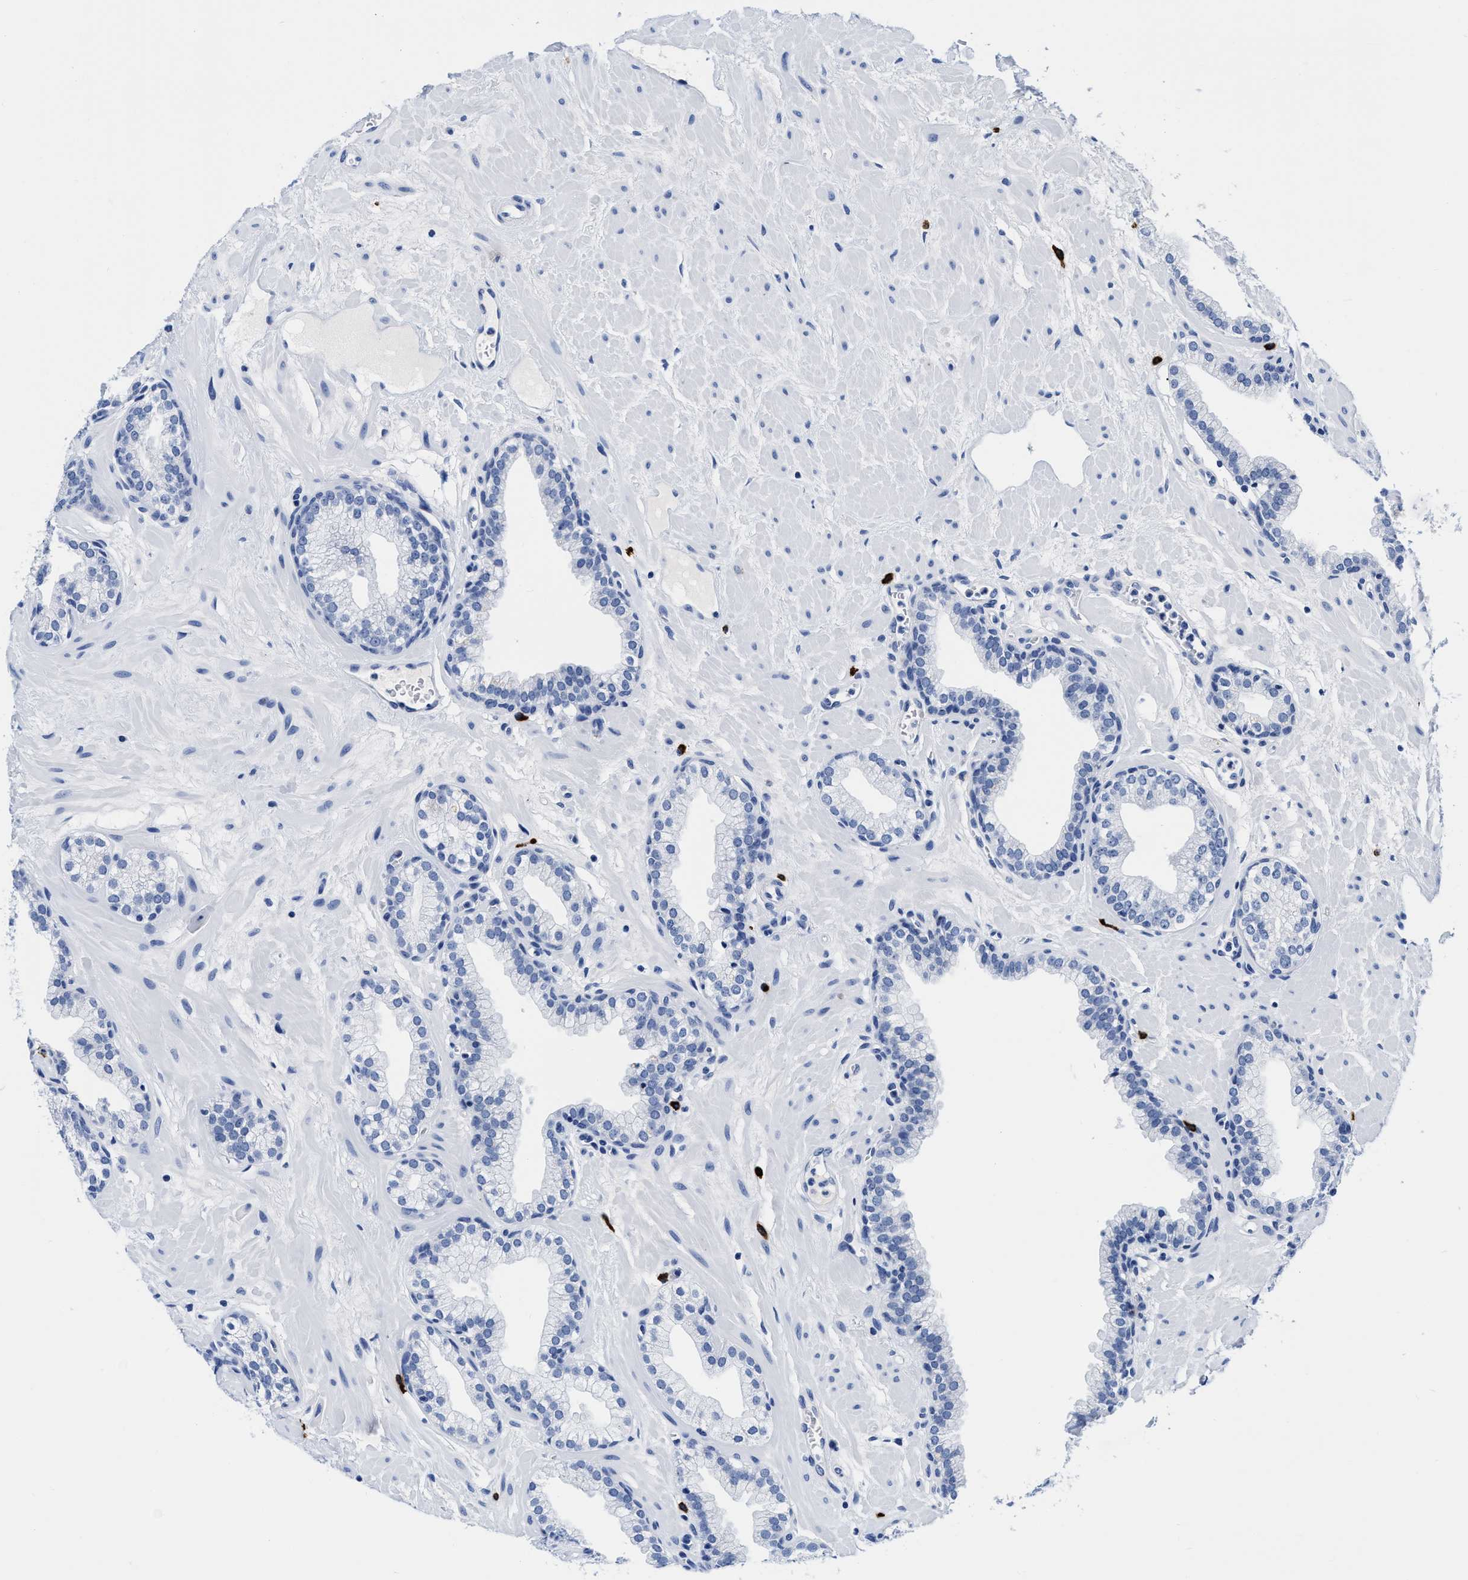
{"staining": {"intensity": "negative", "quantity": "none", "location": "none"}, "tissue": "prostate", "cell_type": "Glandular cells", "image_type": "normal", "snomed": [{"axis": "morphology", "description": "Normal tissue, NOS"}, {"axis": "morphology", "description": "Urothelial carcinoma, Low grade"}, {"axis": "topography", "description": "Urinary bladder"}, {"axis": "topography", "description": "Prostate"}], "caption": "Image shows no significant protein positivity in glandular cells of benign prostate. (Brightfield microscopy of DAB (3,3'-diaminobenzidine) immunohistochemistry at high magnification).", "gene": "CER1", "patient": {"sex": "male", "age": 60}}